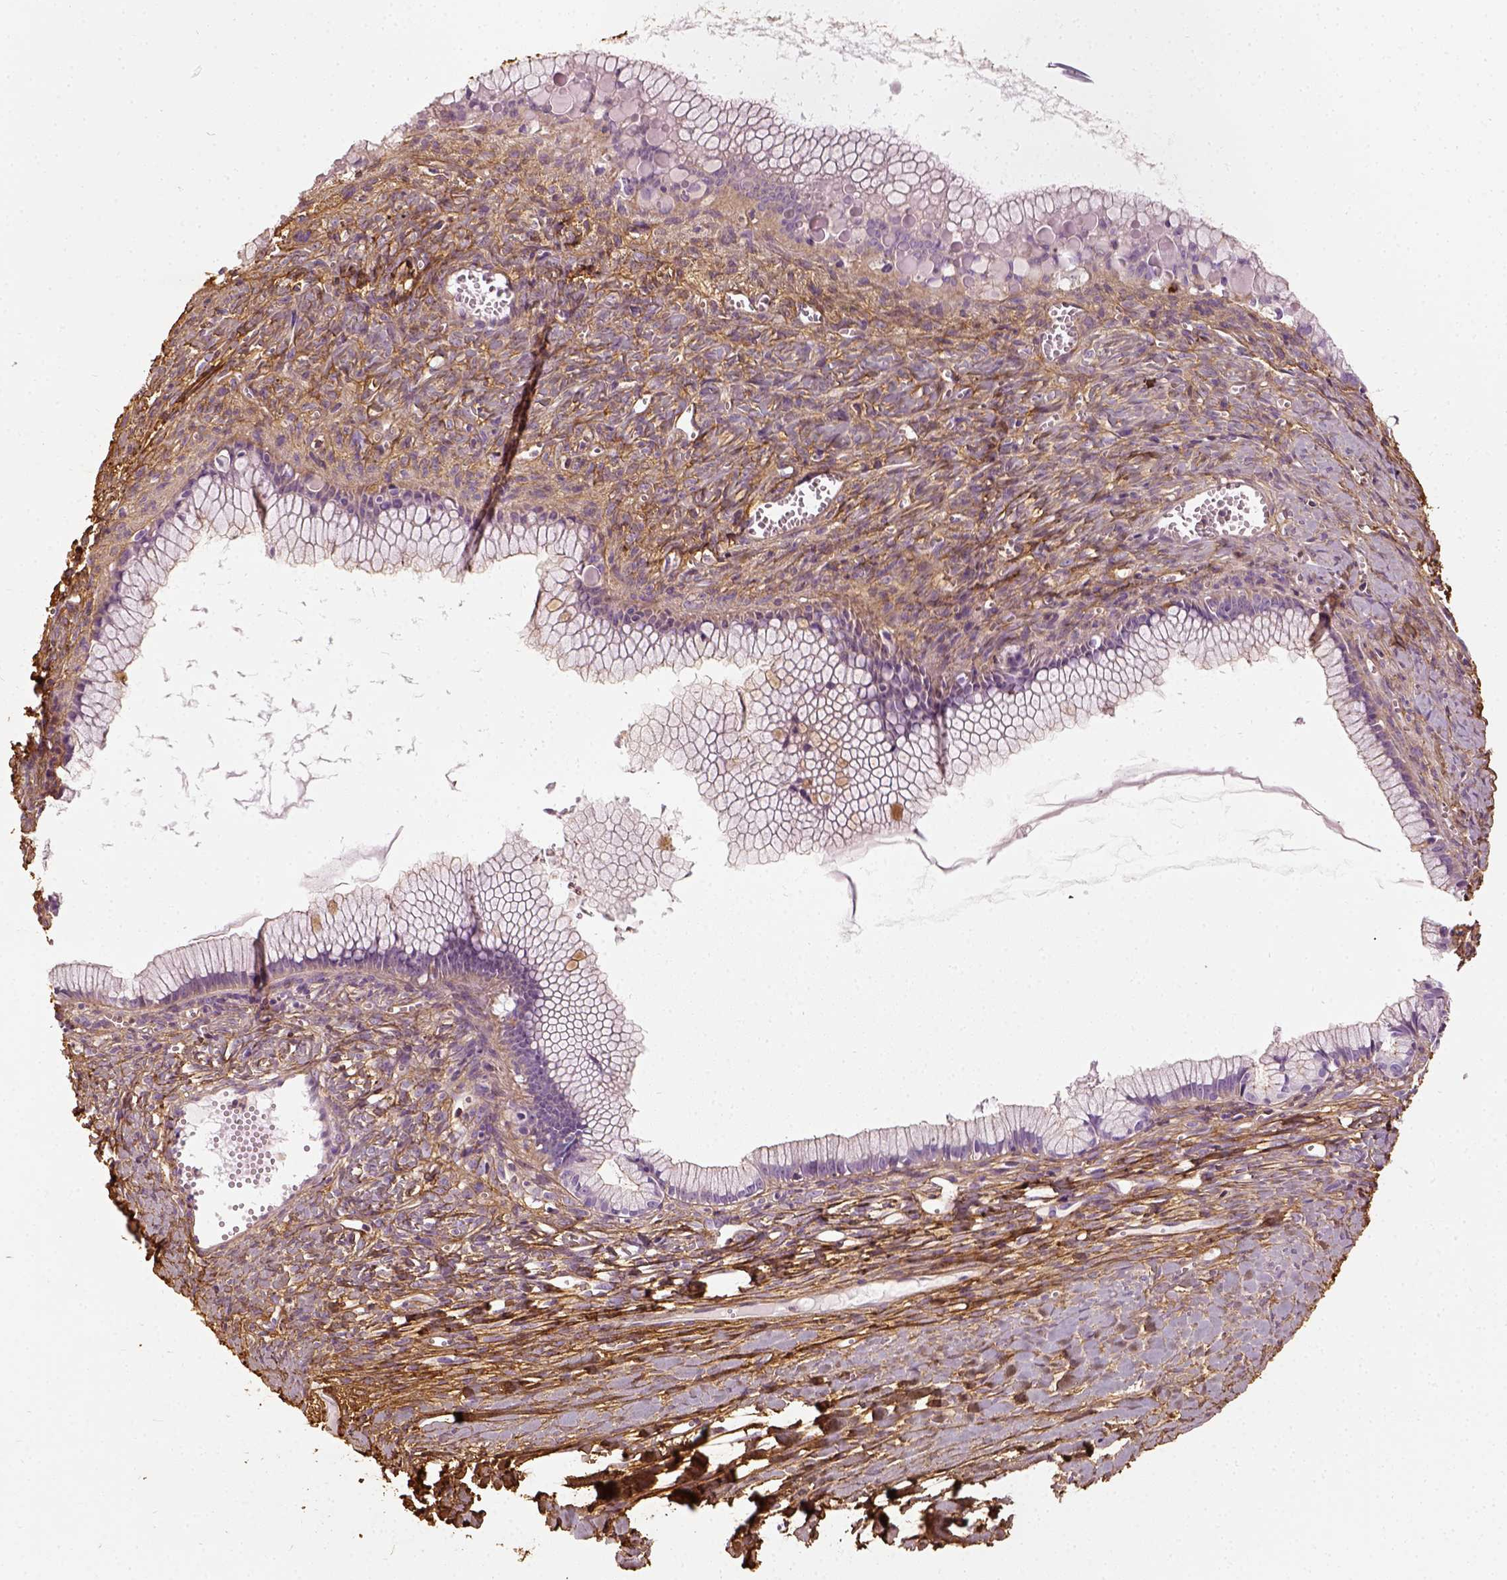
{"staining": {"intensity": "negative", "quantity": "none", "location": "none"}, "tissue": "ovarian cancer", "cell_type": "Tumor cells", "image_type": "cancer", "snomed": [{"axis": "morphology", "description": "Cystadenocarcinoma, mucinous, NOS"}, {"axis": "topography", "description": "Ovary"}], "caption": "Immunohistochemistry (IHC) photomicrograph of mucinous cystadenocarcinoma (ovarian) stained for a protein (brown), which reveals no staining in tumor cells.", "gene": "COL6A2", "patient": {"sex": "female", "age": 41}}